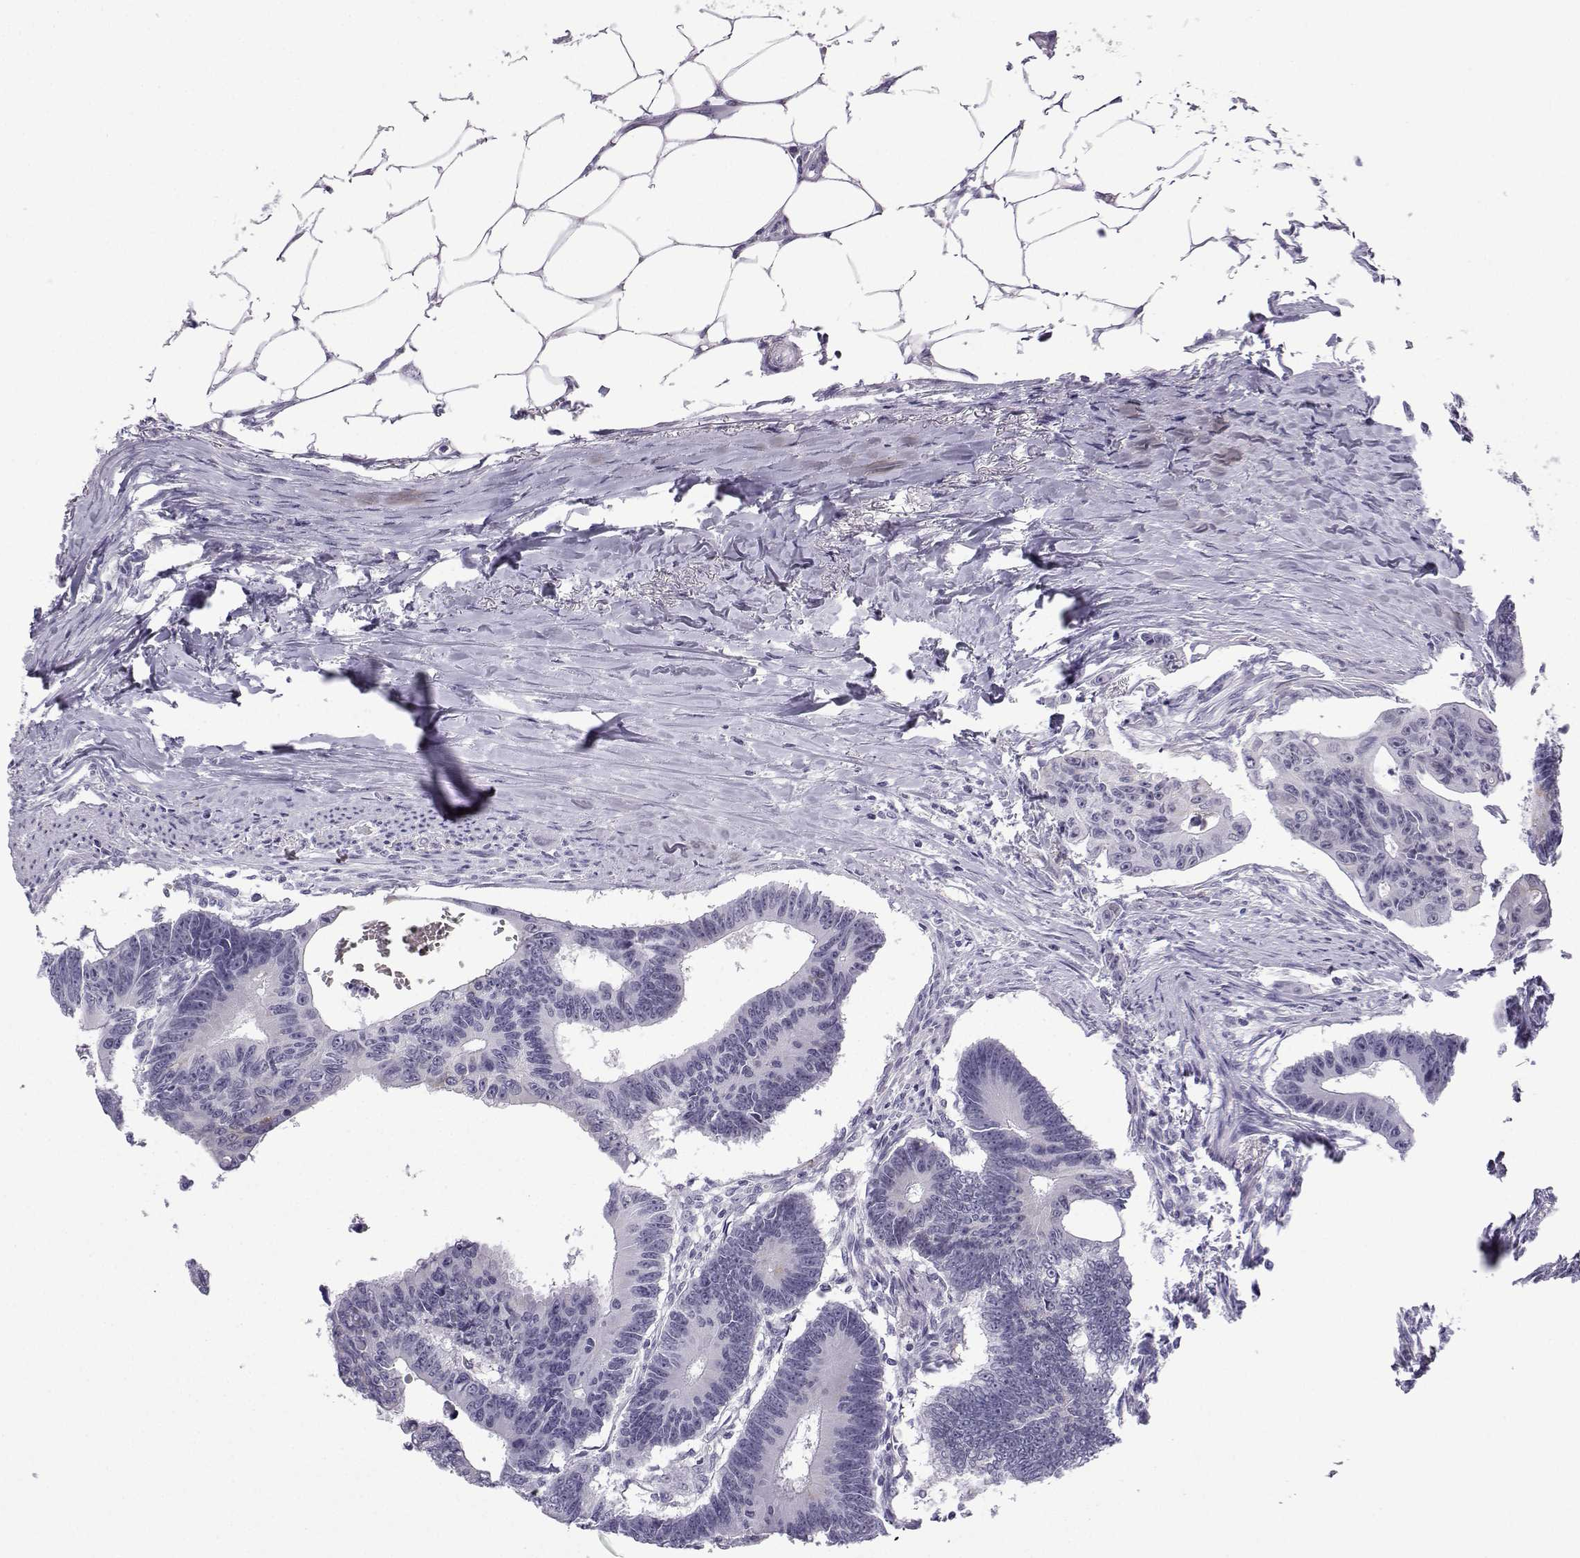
{"staining": {"intensity": "moderate", "quantity": "25%-75%", "location": "cytoplasmic/membranous"}, "tissue": "colorectal cancer", "cell_type": "Tumor cells", "image_type": "cancer", "snomed": [{"axis": "morphology", "description": "Adenocarcinoma, NOS"}, {"axis": "topography", "description": "Colon"}], "caption": "A brown stain shows moderate cytoplasmic/membranous staining of a protein in human colorectal adenocarcinoma tumor cells.", "gene": "MRGBP", "patient": {"sex": "male", "age": 70}}